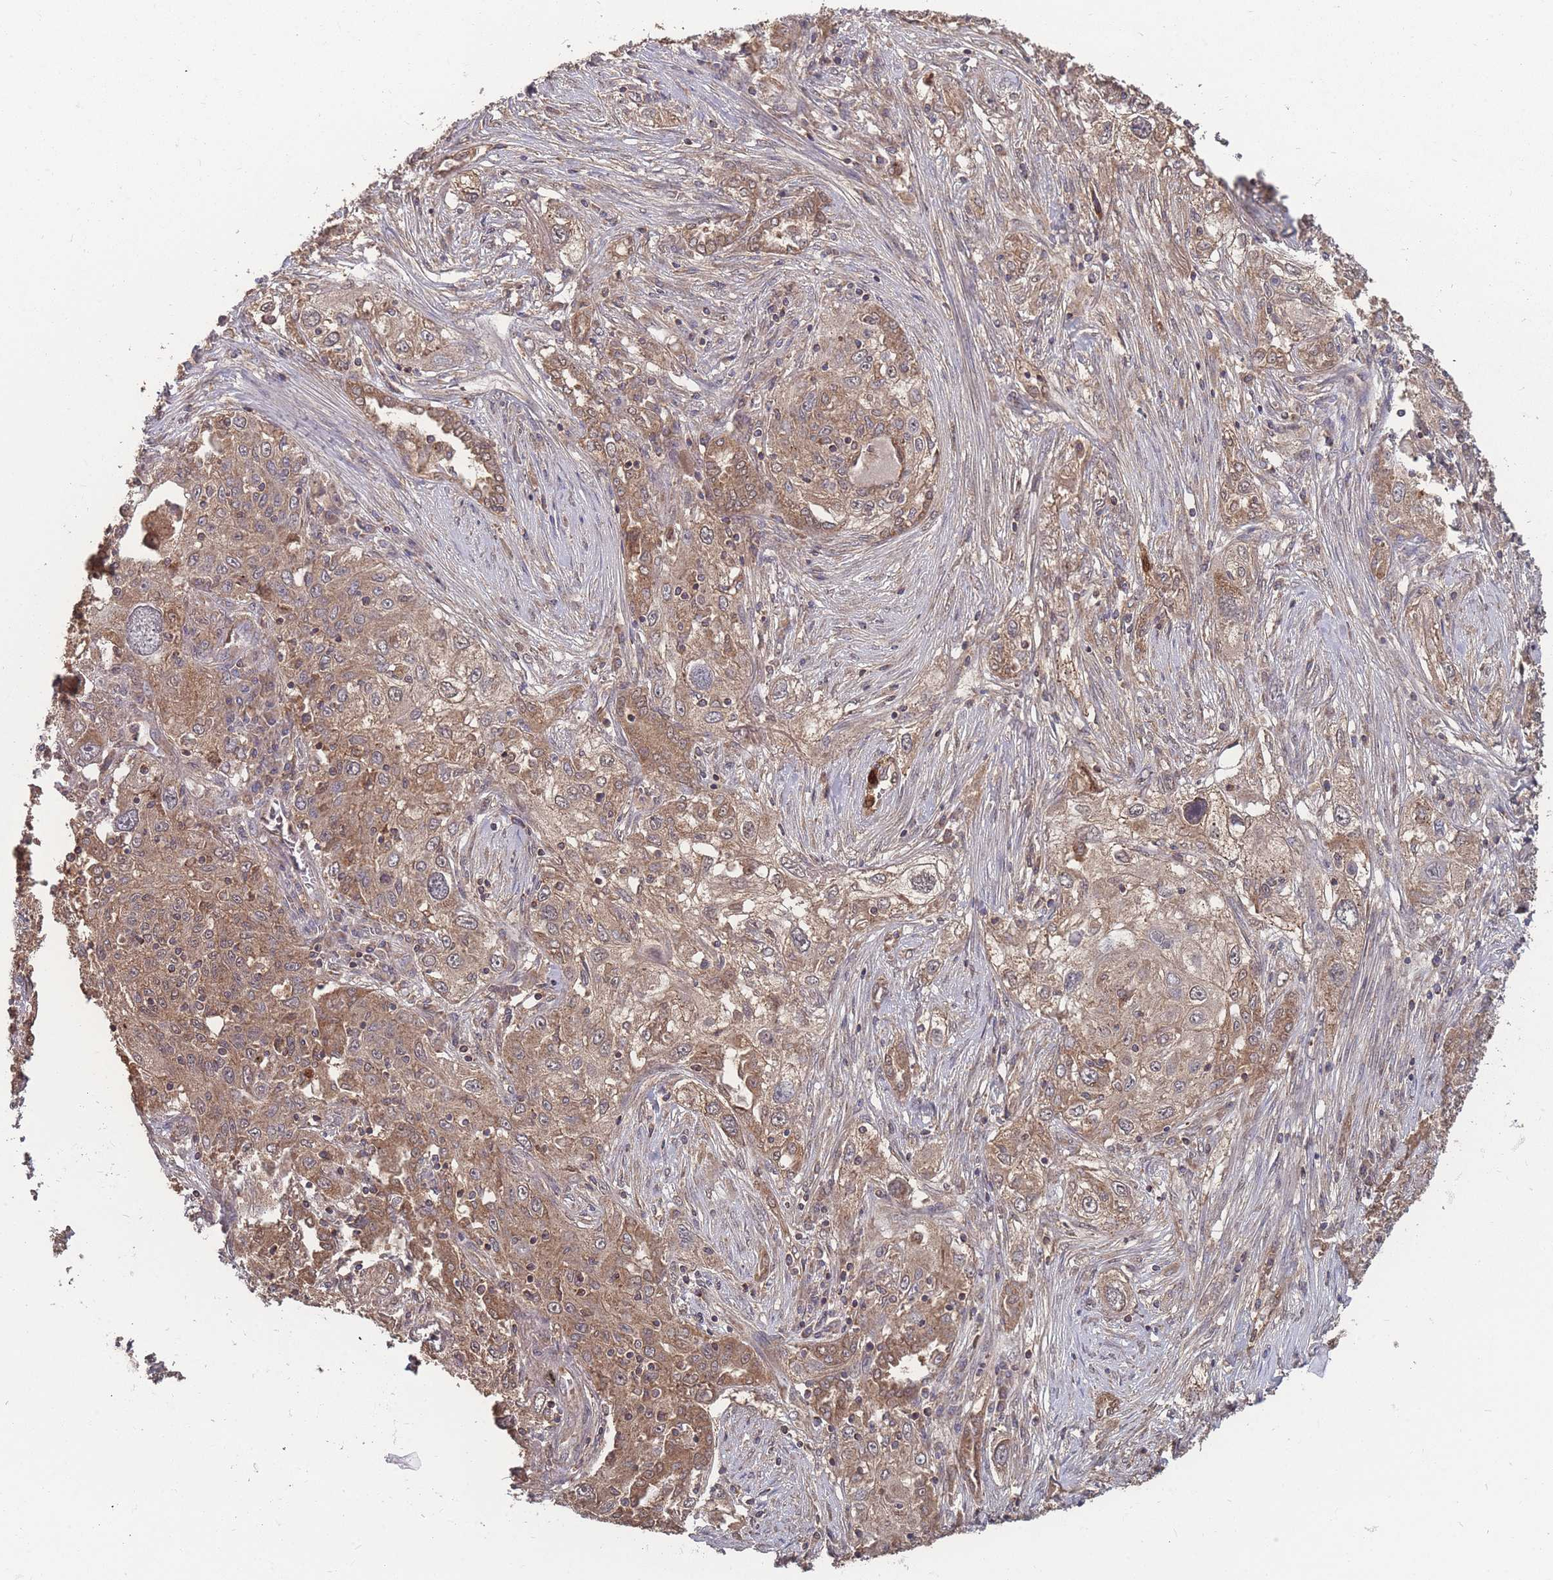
{"staining": {"intensity": "moderate", "quantity": ">75%", "location": "cytoplasmic/membranous"}, "tissue": "lung cancer", "cell_type": "Tumor cells", "image_type": "cancer", "snomed": [{"axis": "morphology", "description": "Squamous cell carcinoma, NOS"}, {"axis": "topography", "description": "Lung"}], "caption": "Immunohistochemistry (IHC) (DAB (3,3'-diaminobenzidine)) staining of lung cancer (squamous cell carcinoma) shows moderate cytoplasmic/membranous protein positivity in approximately >75% of tumor cells. (DAB = brown stain, brightfield microscopy at high magnification).", "gene": "SLC35B4", "patient": {"sex": "female", "age": 69}}